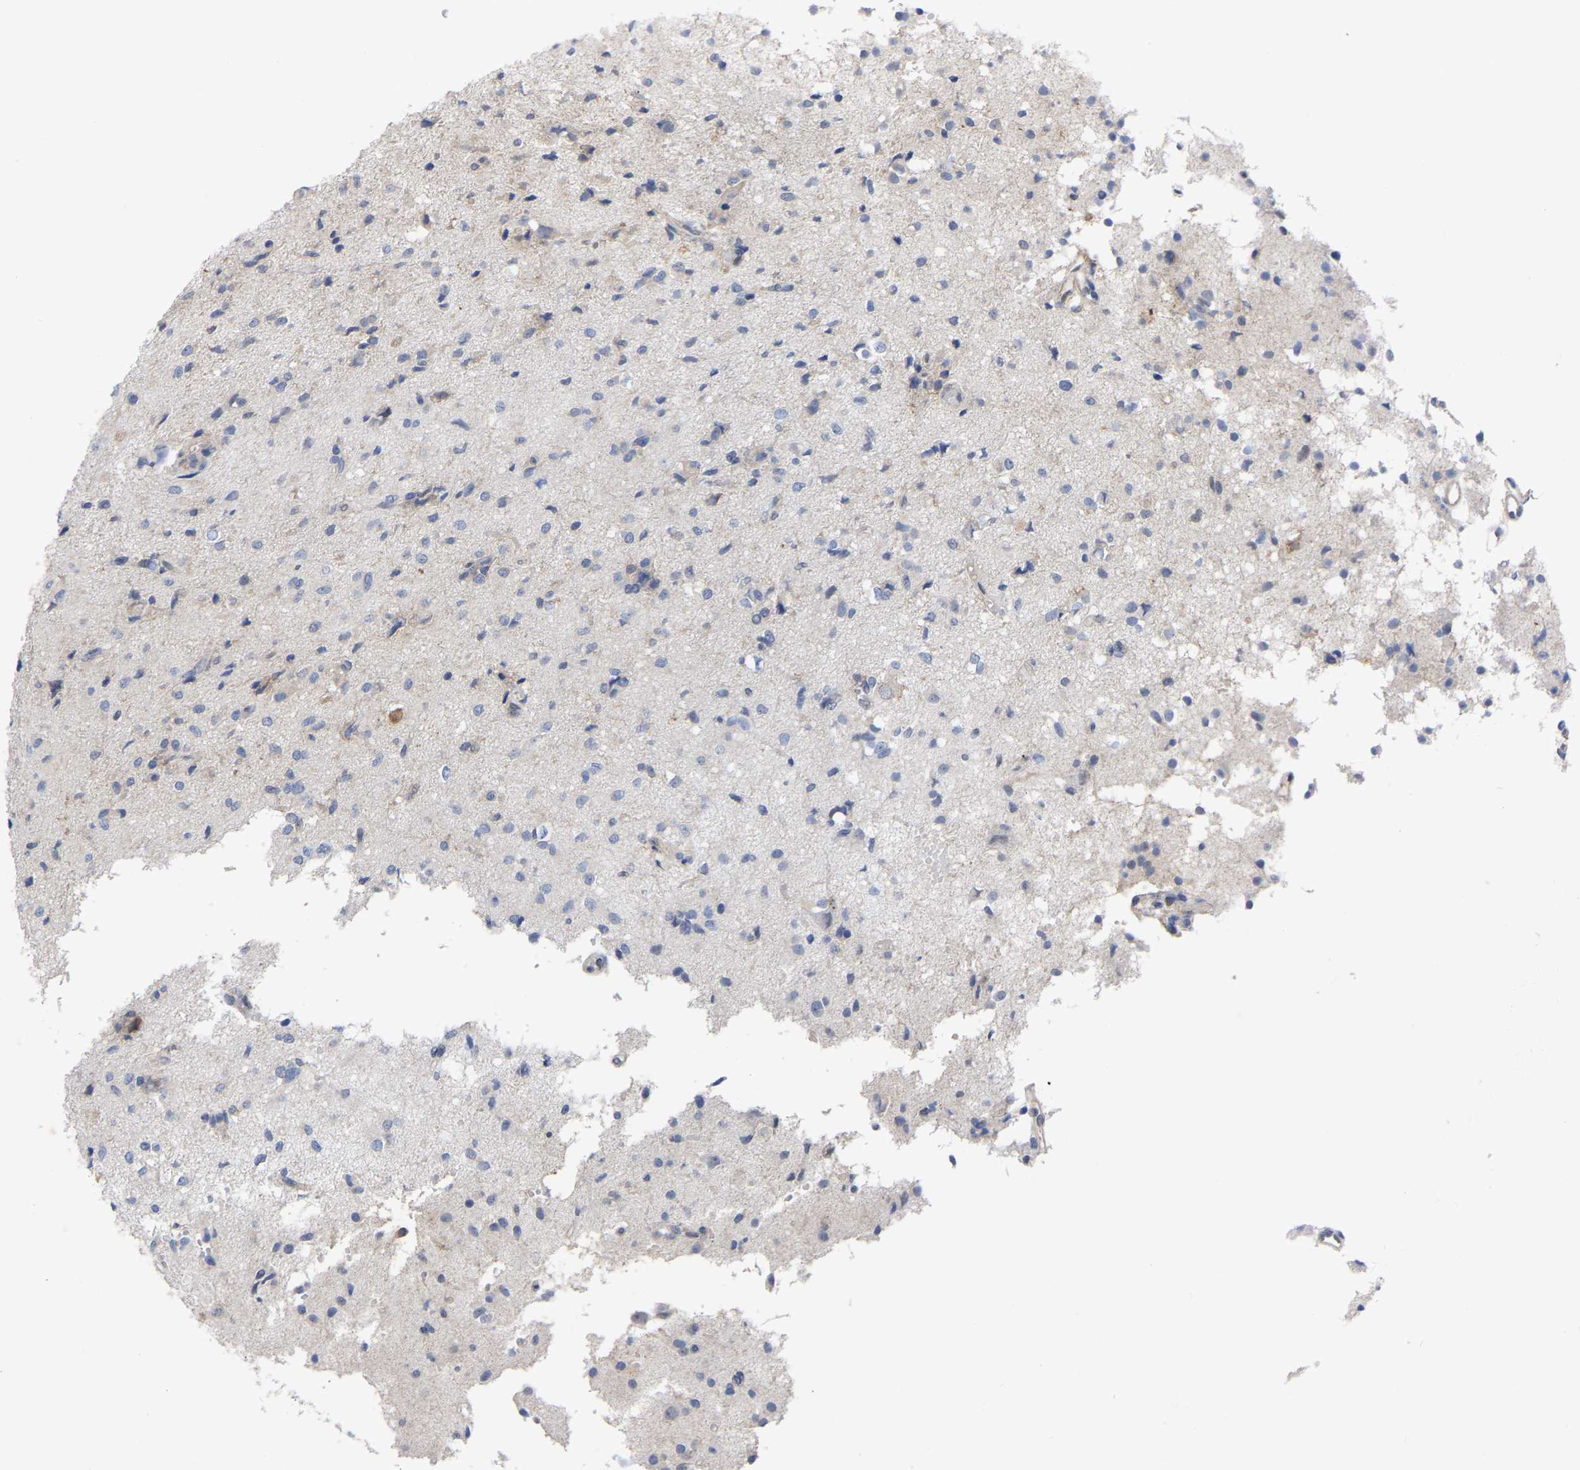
{"staining": {"intensity": "negative", "quantity": "none", "location": "none"}, "tissue": "glioma", "cell_type": "Tumor cells", "image_type": "cancer", "snomed": [{"axis": "morphology", "description": "Glioma, malignant, High grade"}, {"axis": "topography", "description": "Brain"}], "caption": "There is no significant expression in tumor cells of malignant glioma (high-grade).", "gene": "TCP1", "patient": {"sex": "female", "age": 59}}